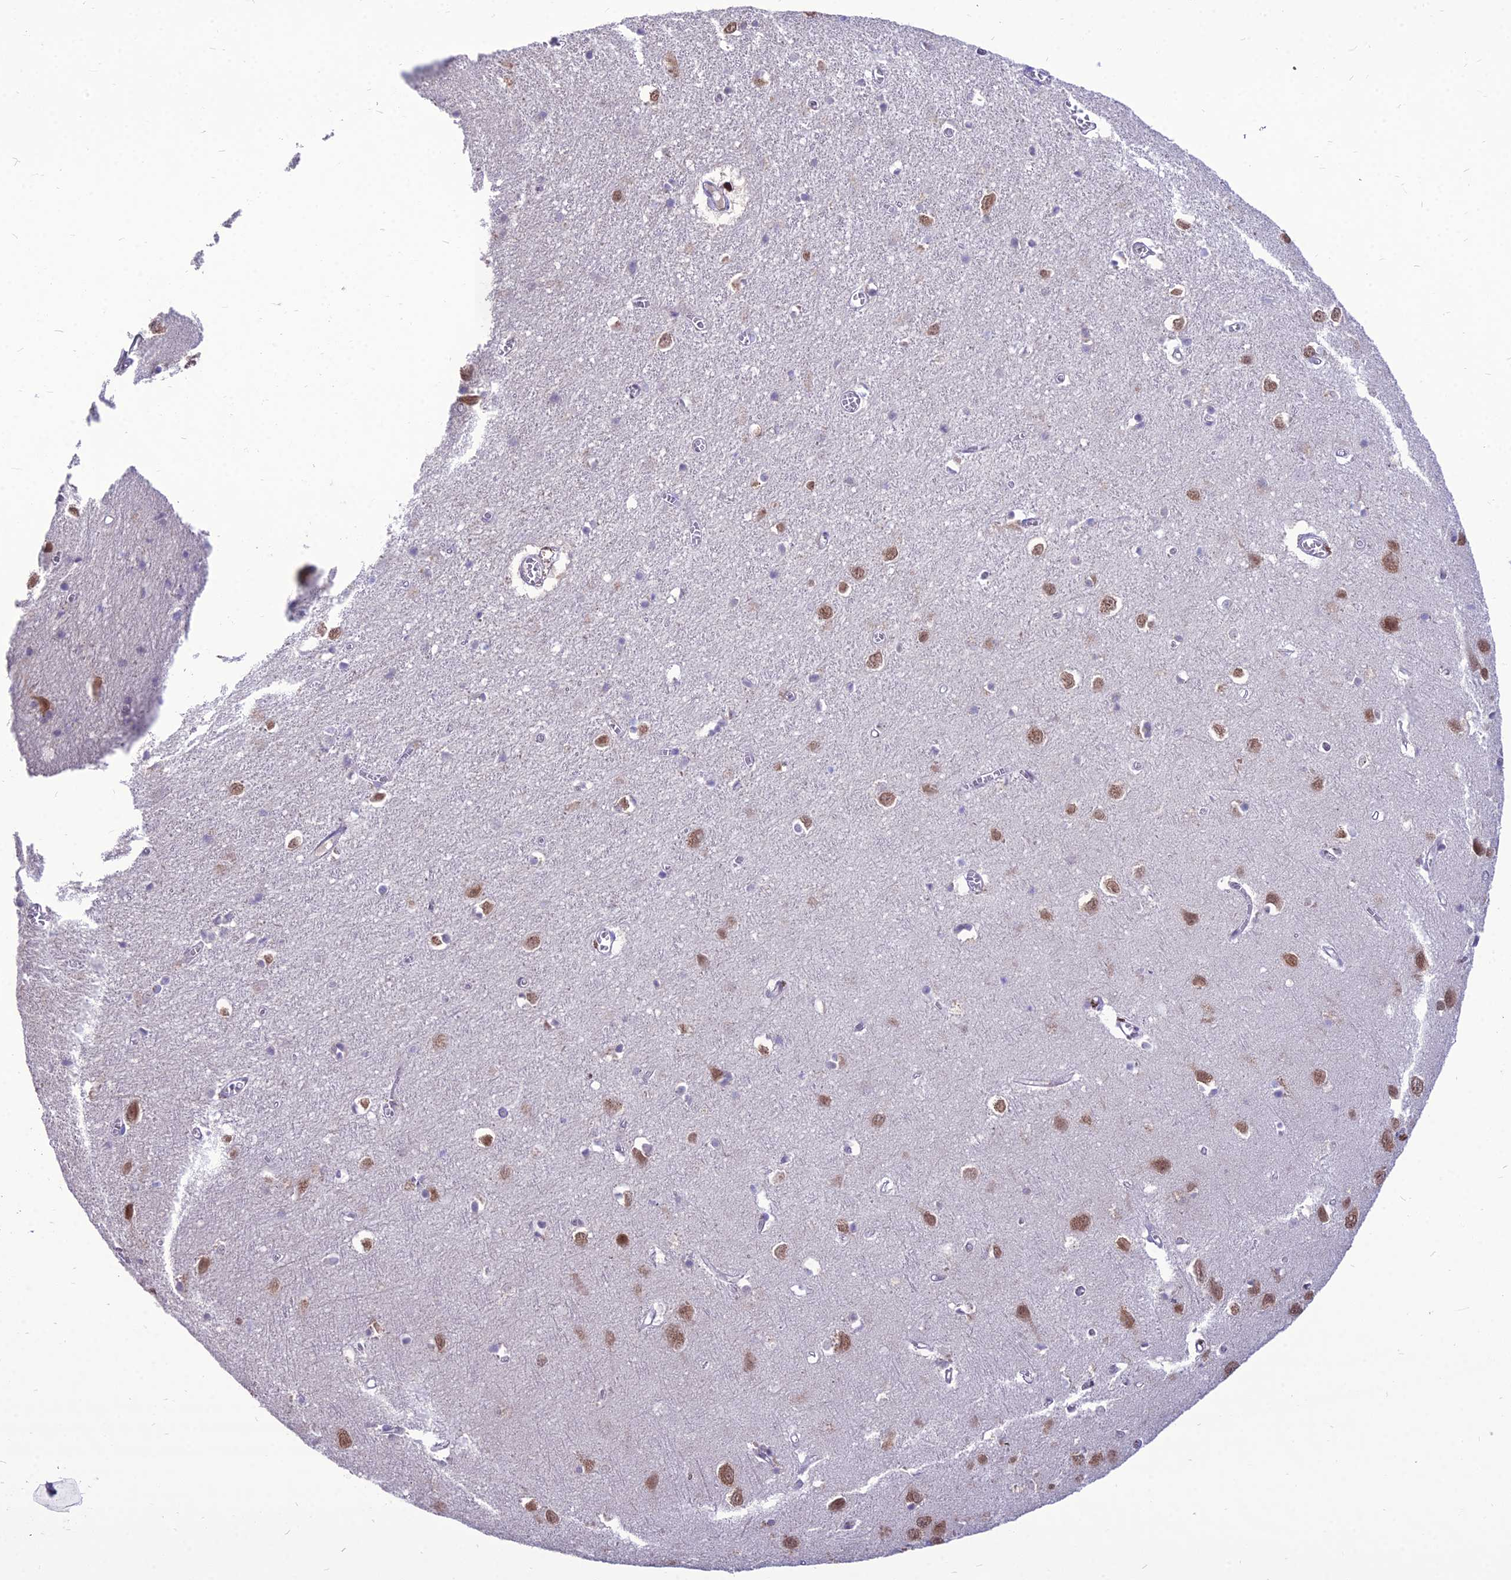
{"staining": {"intensity": "negative", "quantity": "none", "location": "none"}, "tissue": "cerebral cortex", "cell_type": "Endothelial cells", "image_type": "normal", "snomed": [{"axis": "morphology", "description": "Normal tissue, NOS"}, {"axis": "topography", "description": "Cerebral cortex"}], "caption": "Immunohistochemistry photomicrograph of normal human cerebral cortex stained for a protein (brown), which displays no staining in endothelial cells. Brightfield microscopy of immunohistochemistry stained with DAB (brown) and hematoxylin (blue), captured at high magnification.", "gene": "NOVA2", "patient": {"sex": "female", "age": 64}}